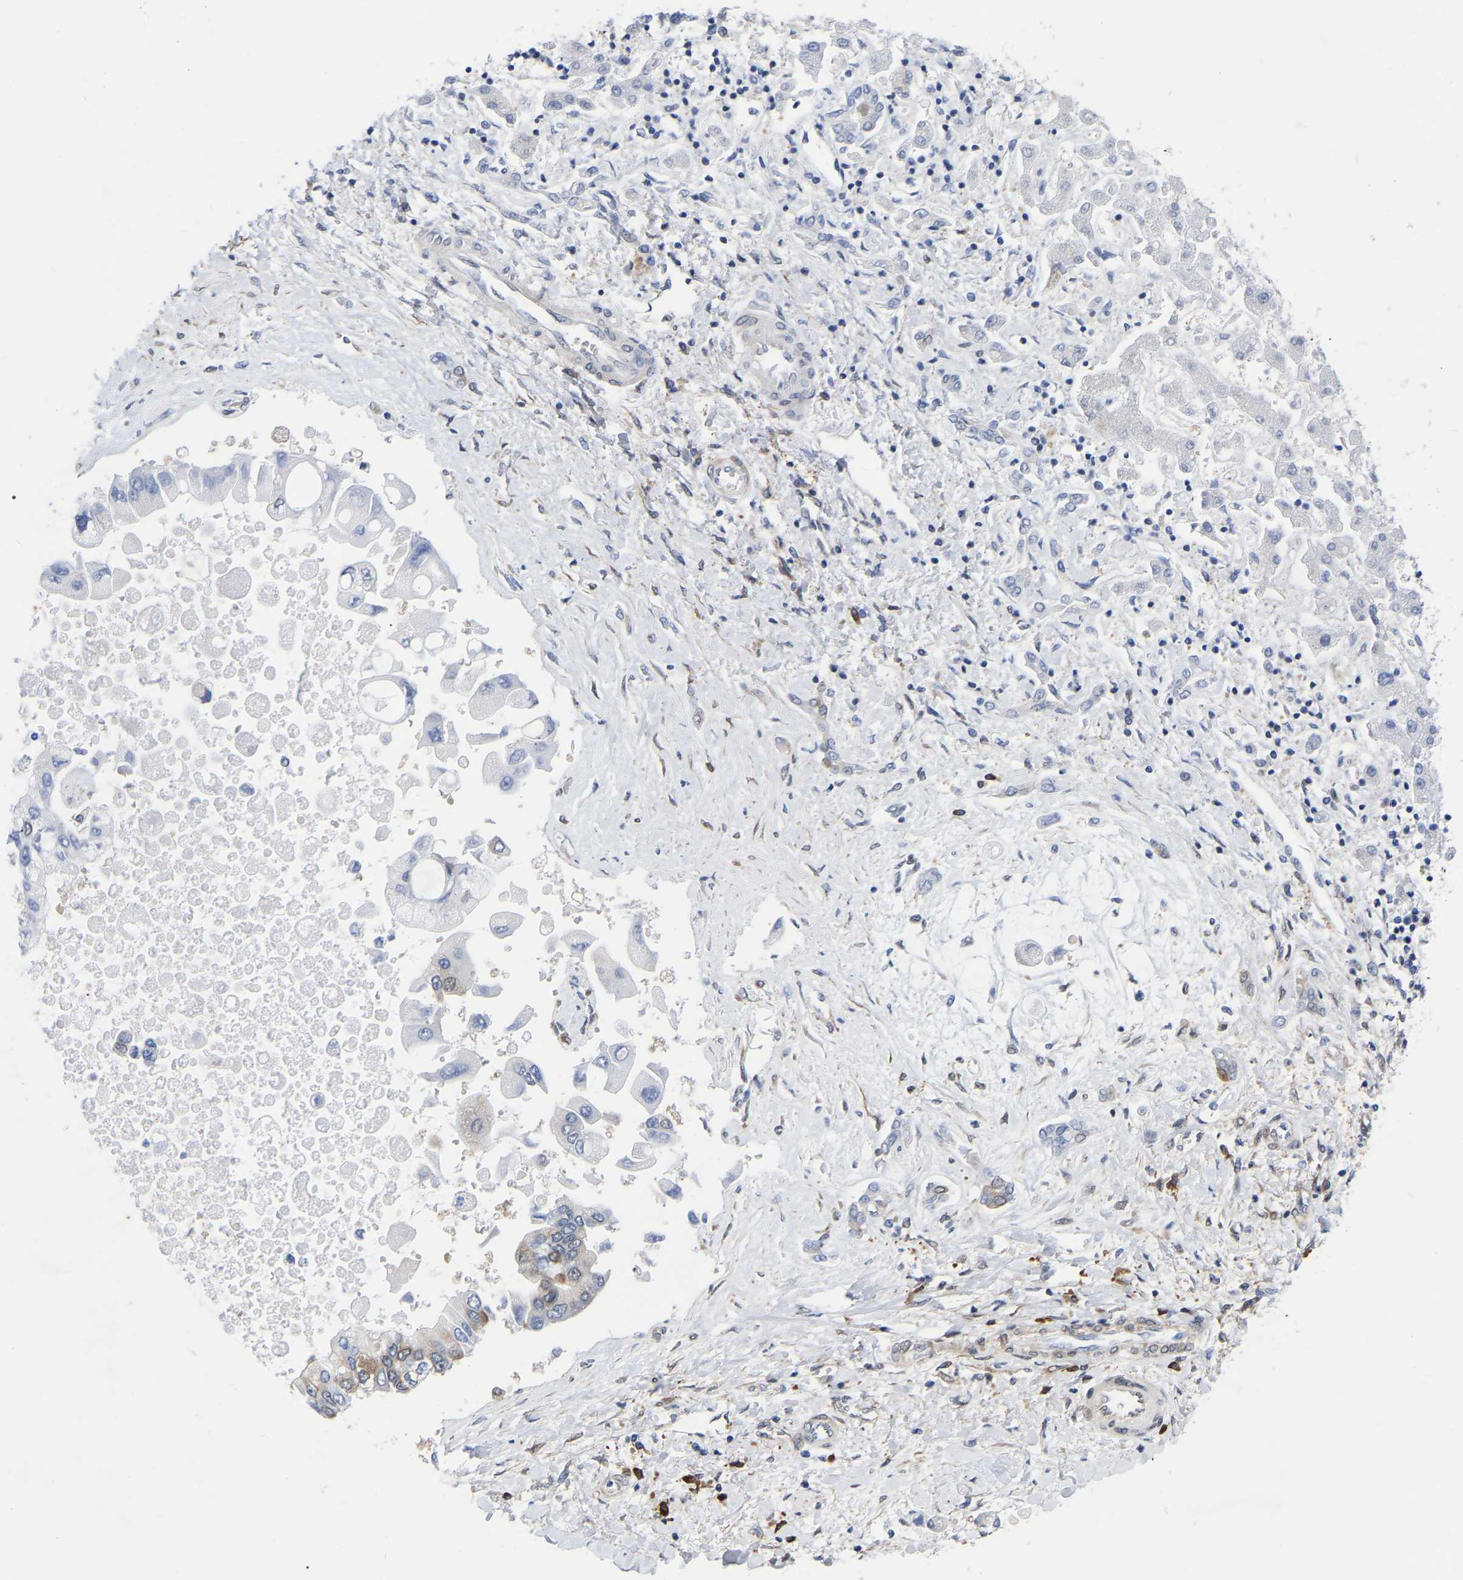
{"staining": {"intensity": "negative", "quantity": "none", "location": "none"}, "tissue": "liver cancer", "cell_type": "Tumor cells", "image_type": "cancer", "snomed": [{"axis": "morphology", "description": "Cholangiocarcinoma"}, {"axis": "topography", "description": "Liver"}], "caption": "Human liver cholangiocarcinoma stained for a protein using immunohistochemistry (IHC) displays no staining in tumor cells.", "gene": "UBE4B", "patient": {"sex": "male", "age": 50}}